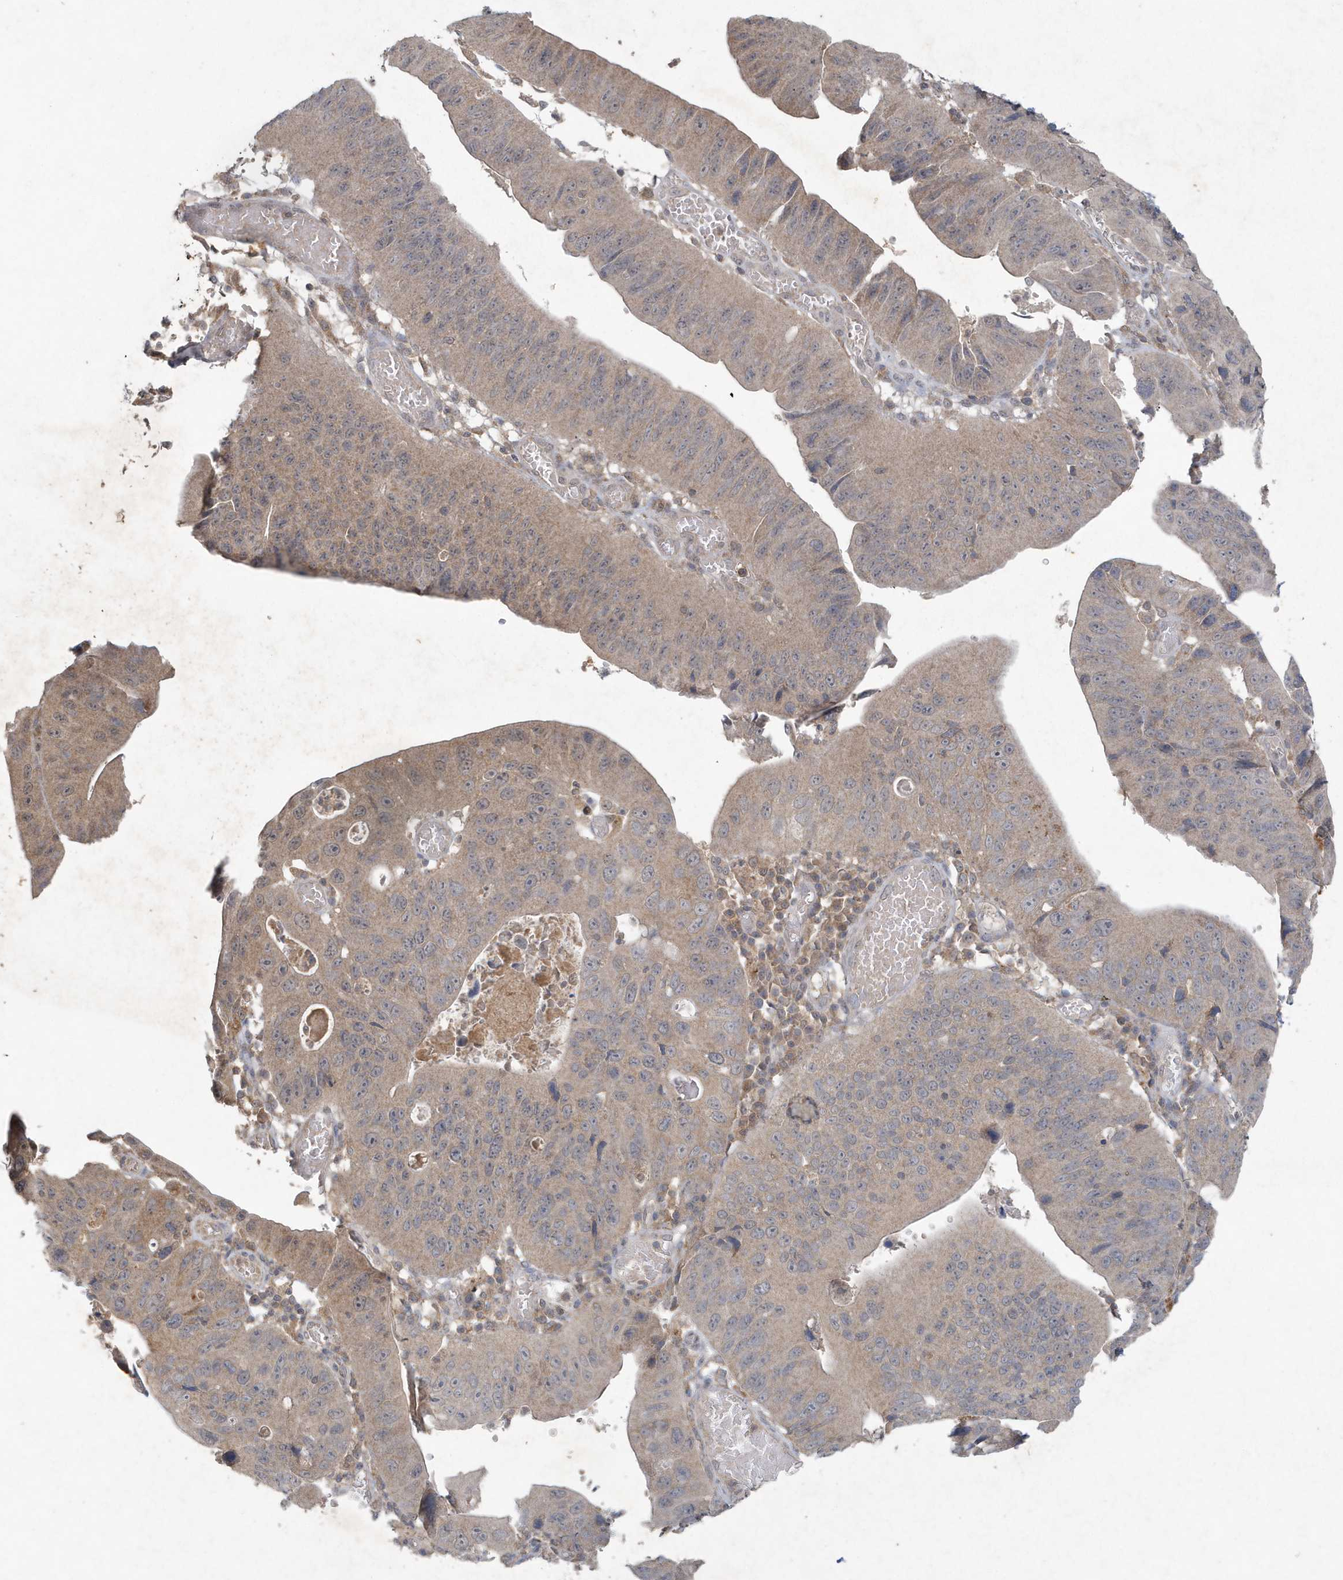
{"staining": {"intensity": "moderate", "quantity": "25%-75%", "location": "cytoplasmic/membranous"}, "tissue": "stomach cancer", "cell_type": "Tumor cells", "image_type": "cancer", "snomed": [{"axis": "morphology", "description": "Adenocarcinoma, NOS"}, {"axis": "topography", "description": "Stomach"}], "caption": "Stomach adenocarcinoma stained with a protein marker displays moderate staining in tumor cells.", "gene": "C1RL", "patient": {"sex": "male", "age": 59}}